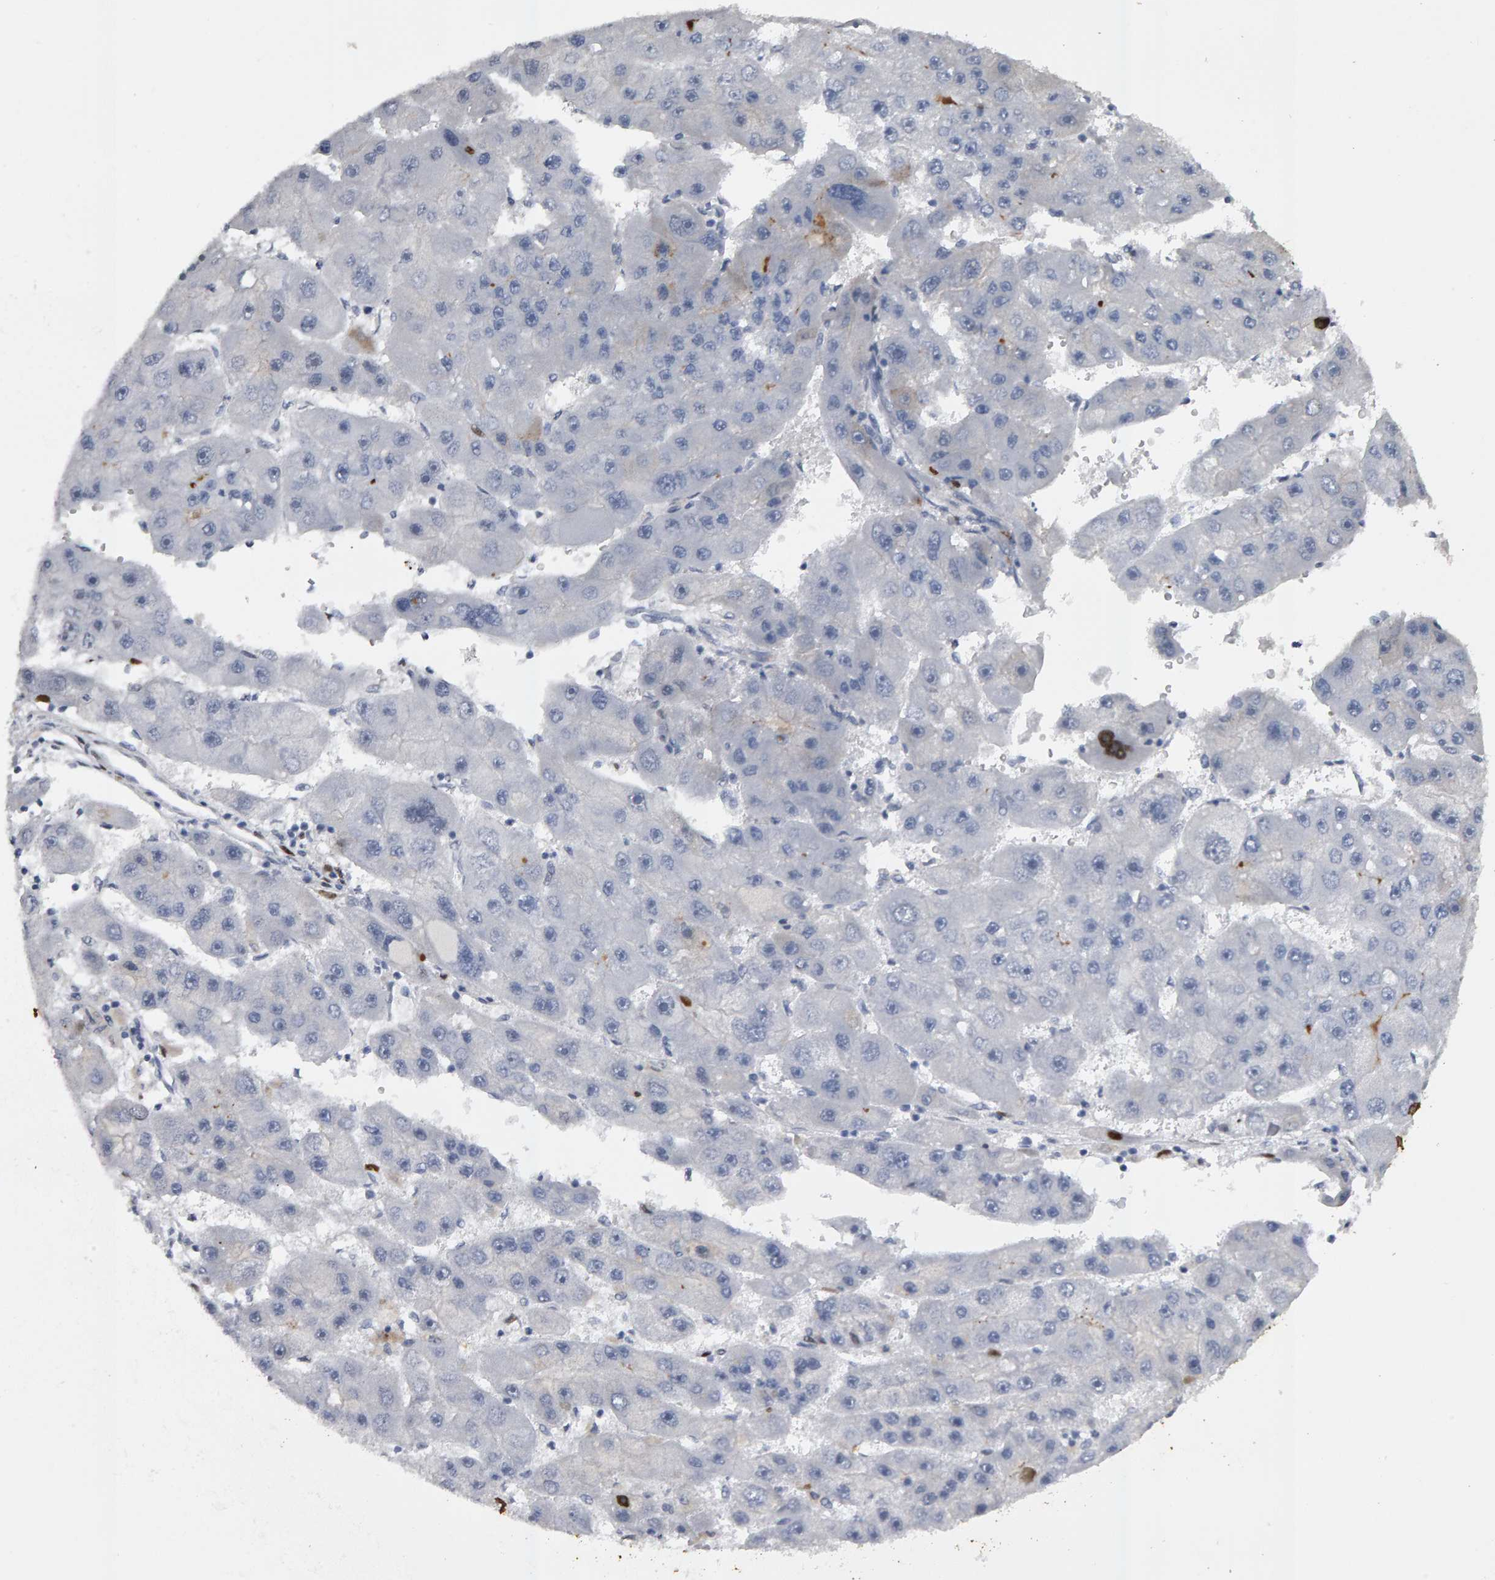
{"staining": {"intensity": "negative", "quantity": "none", "location": "none"}, "tissue": "liver cancer", "cell_type": "Tumor cells", "image_type": "cancer", "snomed": [{"axis": "morphology", "description": "Carcinoma, Hepatocellular, NOS"}, {"axis": "topography", "description": "Liver"}], "caption": "Tumor cells are negative for protein expression in human hepatocellular carcinoma (liver). (DAB (3,3'-diaminobenzidine) IHC with hematoxylin counter stain).", "gene": "IPO8", "patient": {"sex": "female", "age": 61}}